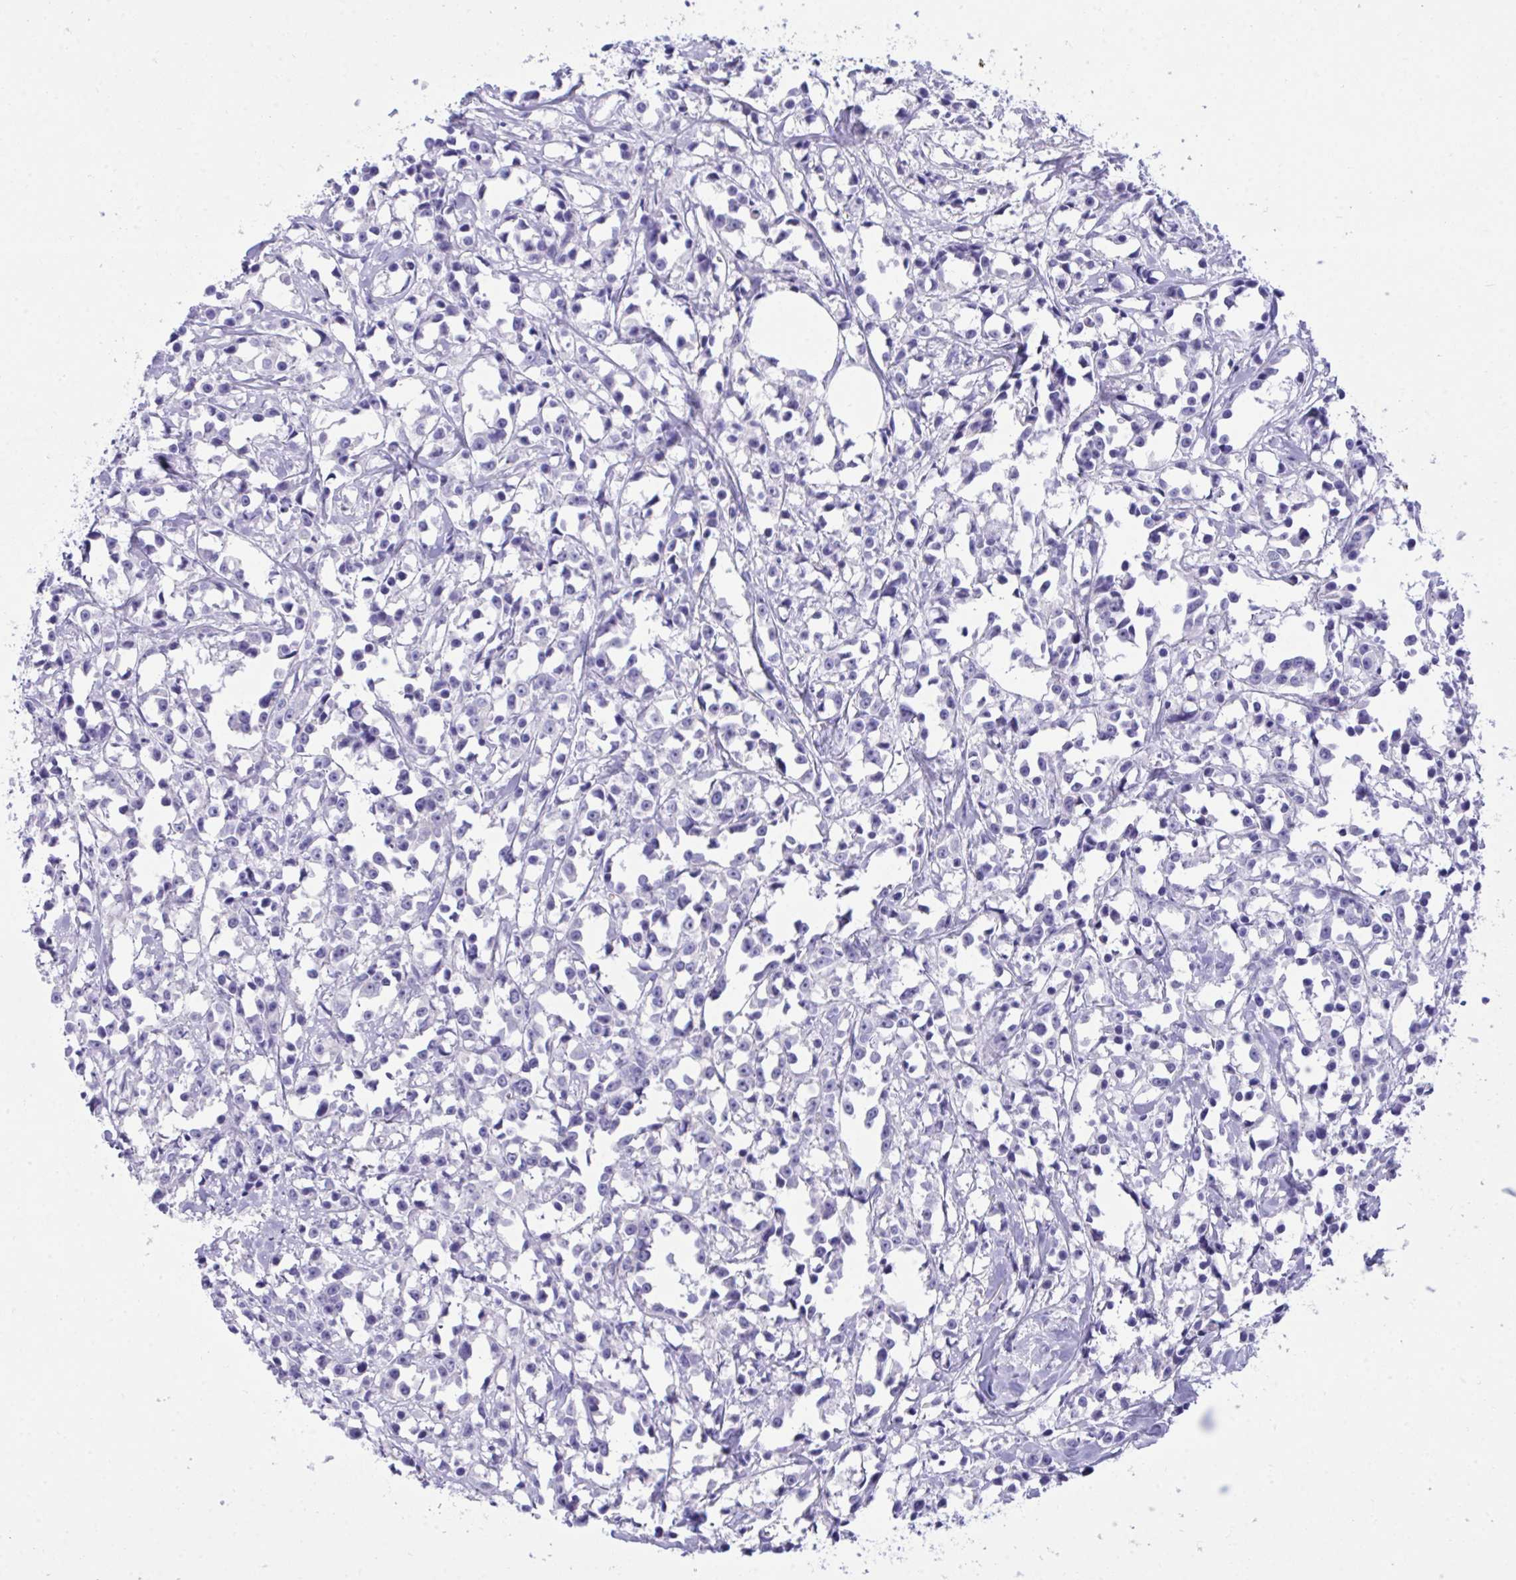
{"staining": {"intensity": "negative", "quantity": "none", "location": "none"}, "tissue": "breast cancer", "cell_type": "Tumor cells", "image_type": "cancer", "snomed": [{"axis": "morphology", "description": "Duct carcinoma"}, {"axis": "topography", "description": "Breast"}], "caption": "Immunohistochemistry of human breast cancer reveals no positivity in tumor cells. (Stains: DAB immunohistochemistry with hematoxylin counter stain, Microscopy: brightfield microscopy at high magnification).", "gene": "PLEKHH1", "patient": {"sex": "female", "age": 80}}